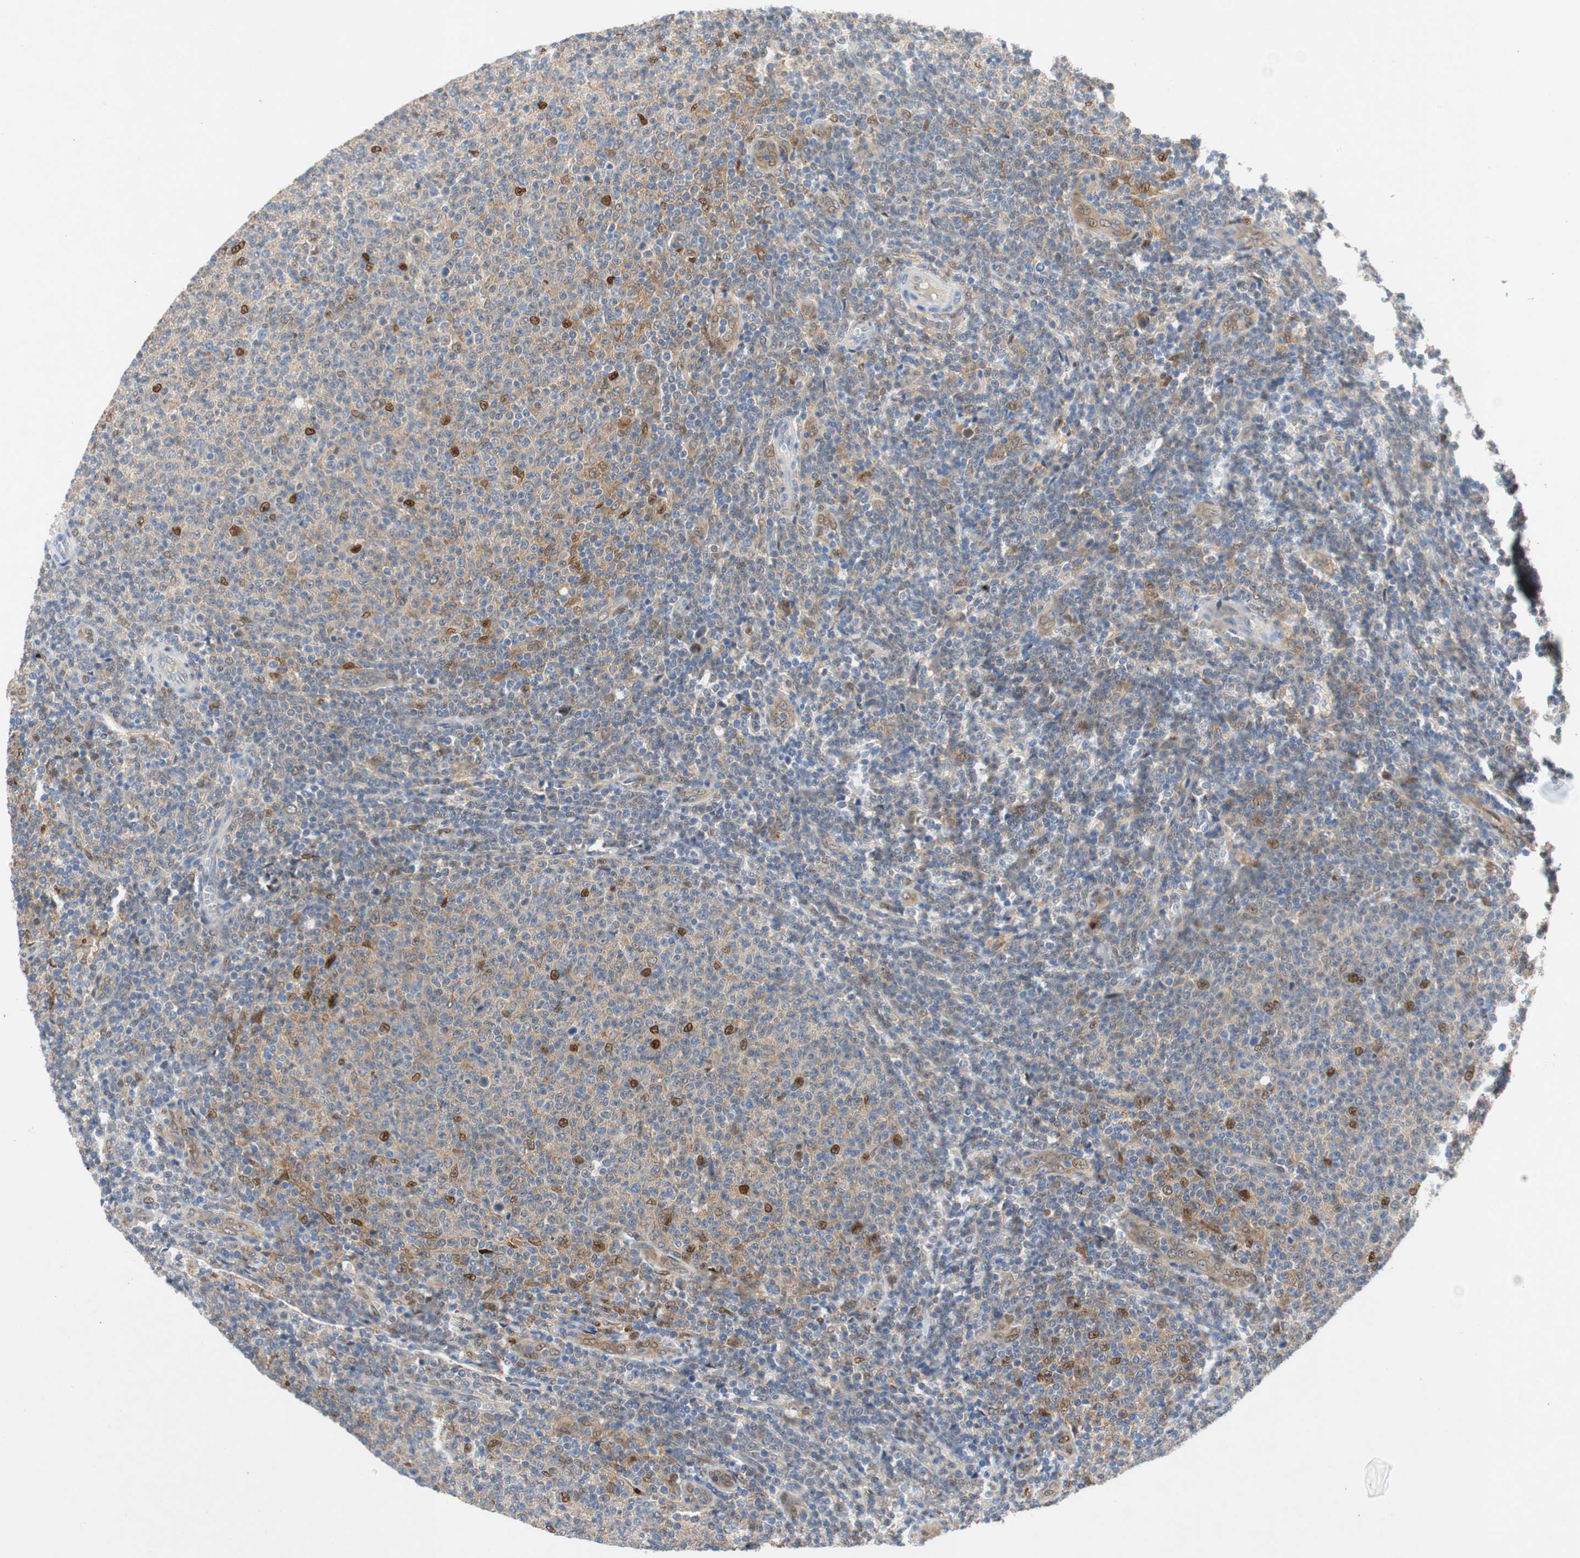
{"staining": {"intensity": "moderate", "quantity": "<25%", "location": "cytoplasmic/membranous,nuclear"}, "tissue": "lymphoma", "cell_type": "Tumor cells", "image_type": "cancer", "snomed": [{"axis": "morphology", "description": "Malignant lymphoma, non-Hodgkin's type, Low grade"}, {"axis": "topography", "description": "Lymph node"}], "caption": "Protein expression analysis of lymphoma demonstrates moderate cytoplasmic/membranous and nuclear staining in about <25% of tumor cells.", "gene": "RELB", "patient": {"sex": "male", "age": 66}}